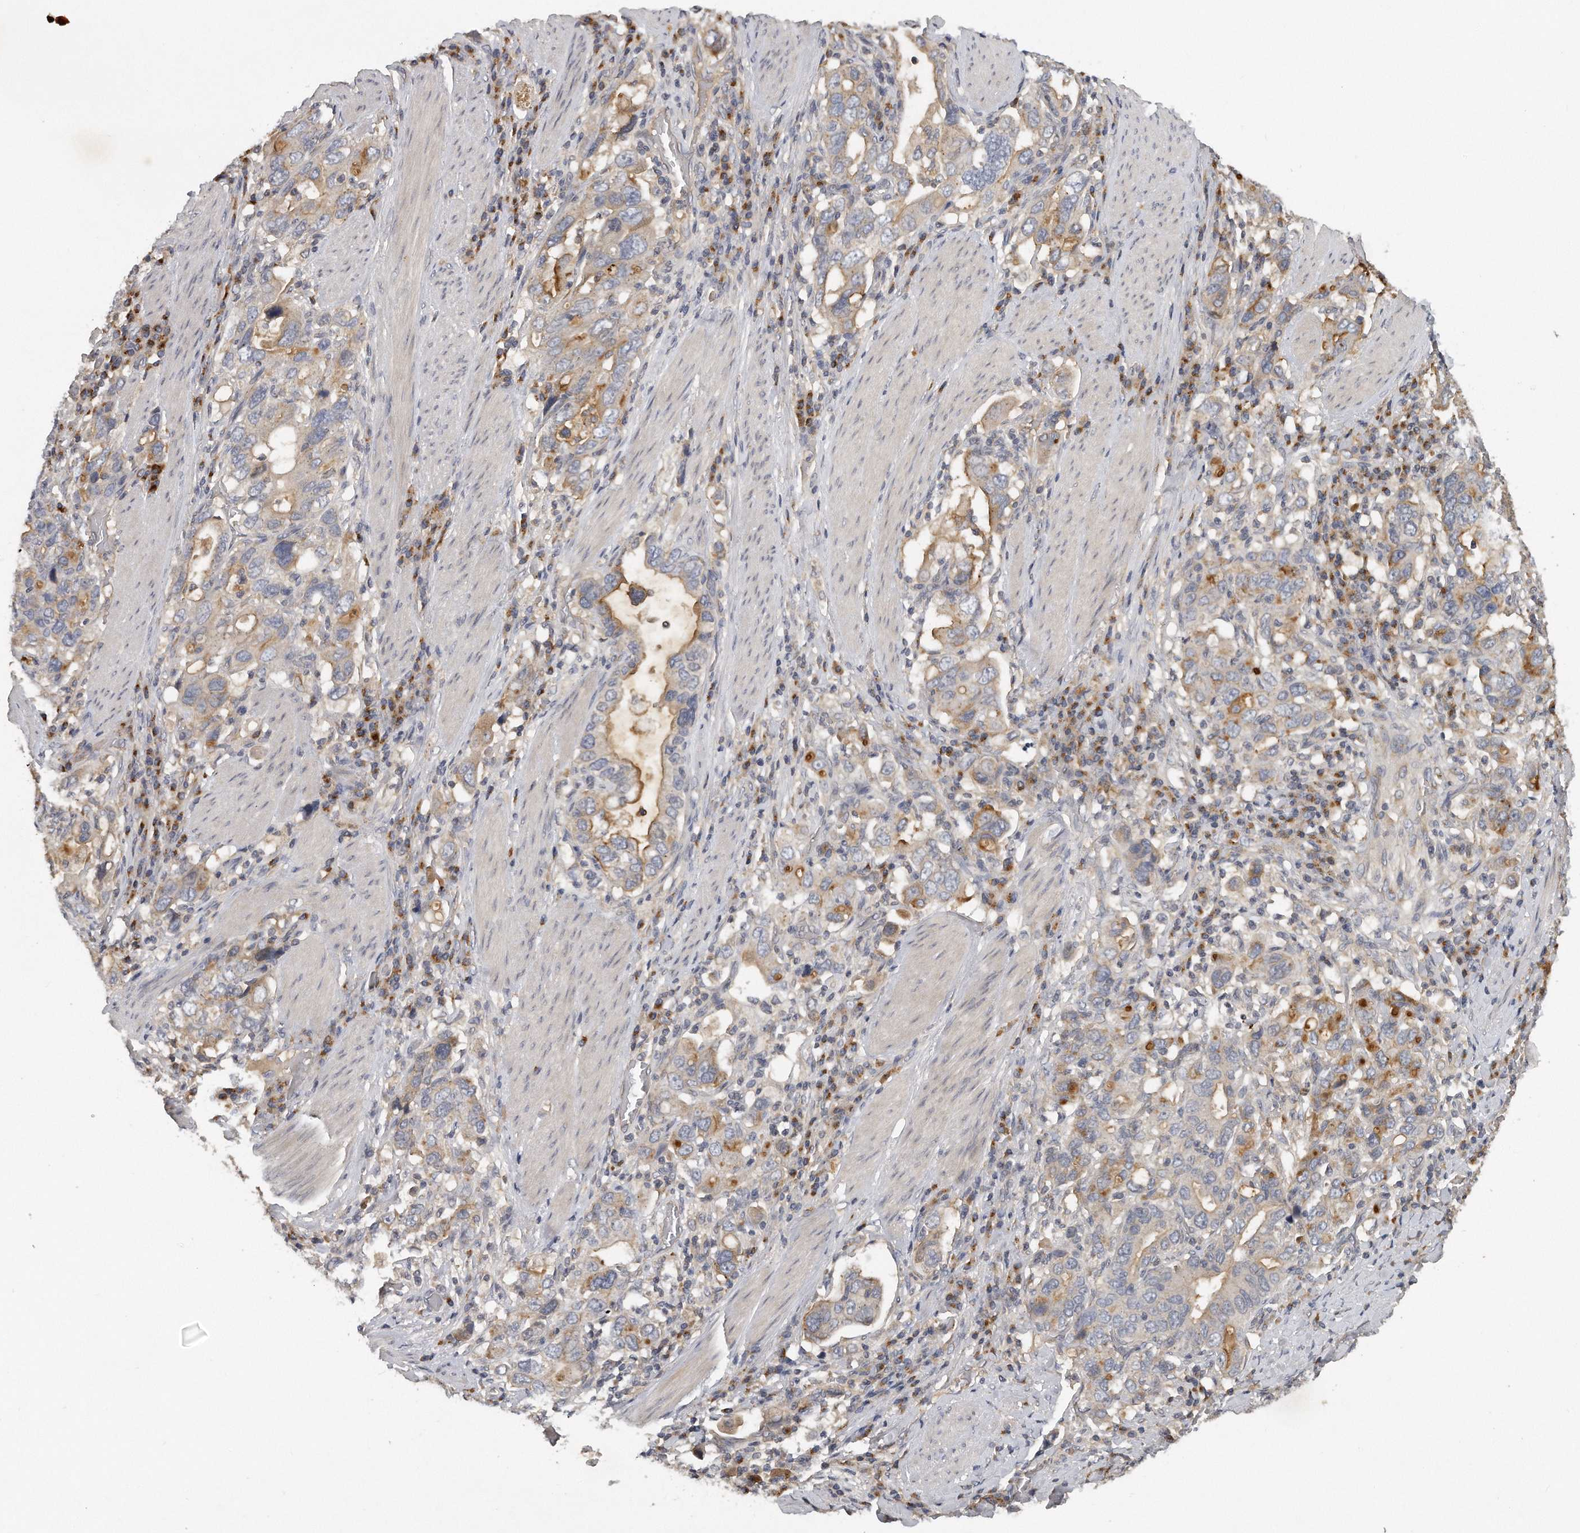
{"staining": {"intensity": "moderate", "quantity": "25%-75%", "location": "cytoplasmic/membranous"}, "tissue": "stomach cancer", "cell_type": "Tumor cells", "image_type": "cancer", "snomed": [{"axis": "morphology", "description": "Adenocarcinoma, NOS"}, {"axis": "topography", "description": "Stomach, upper"}], "caption": "This is an image of IHC staining of stomach cancer, which shows moderate positivity in the cytoplasmic/membranous of tumor cells.", "gene": "TRAPPC14", "patient": {"sex": "male", "age": 62}}